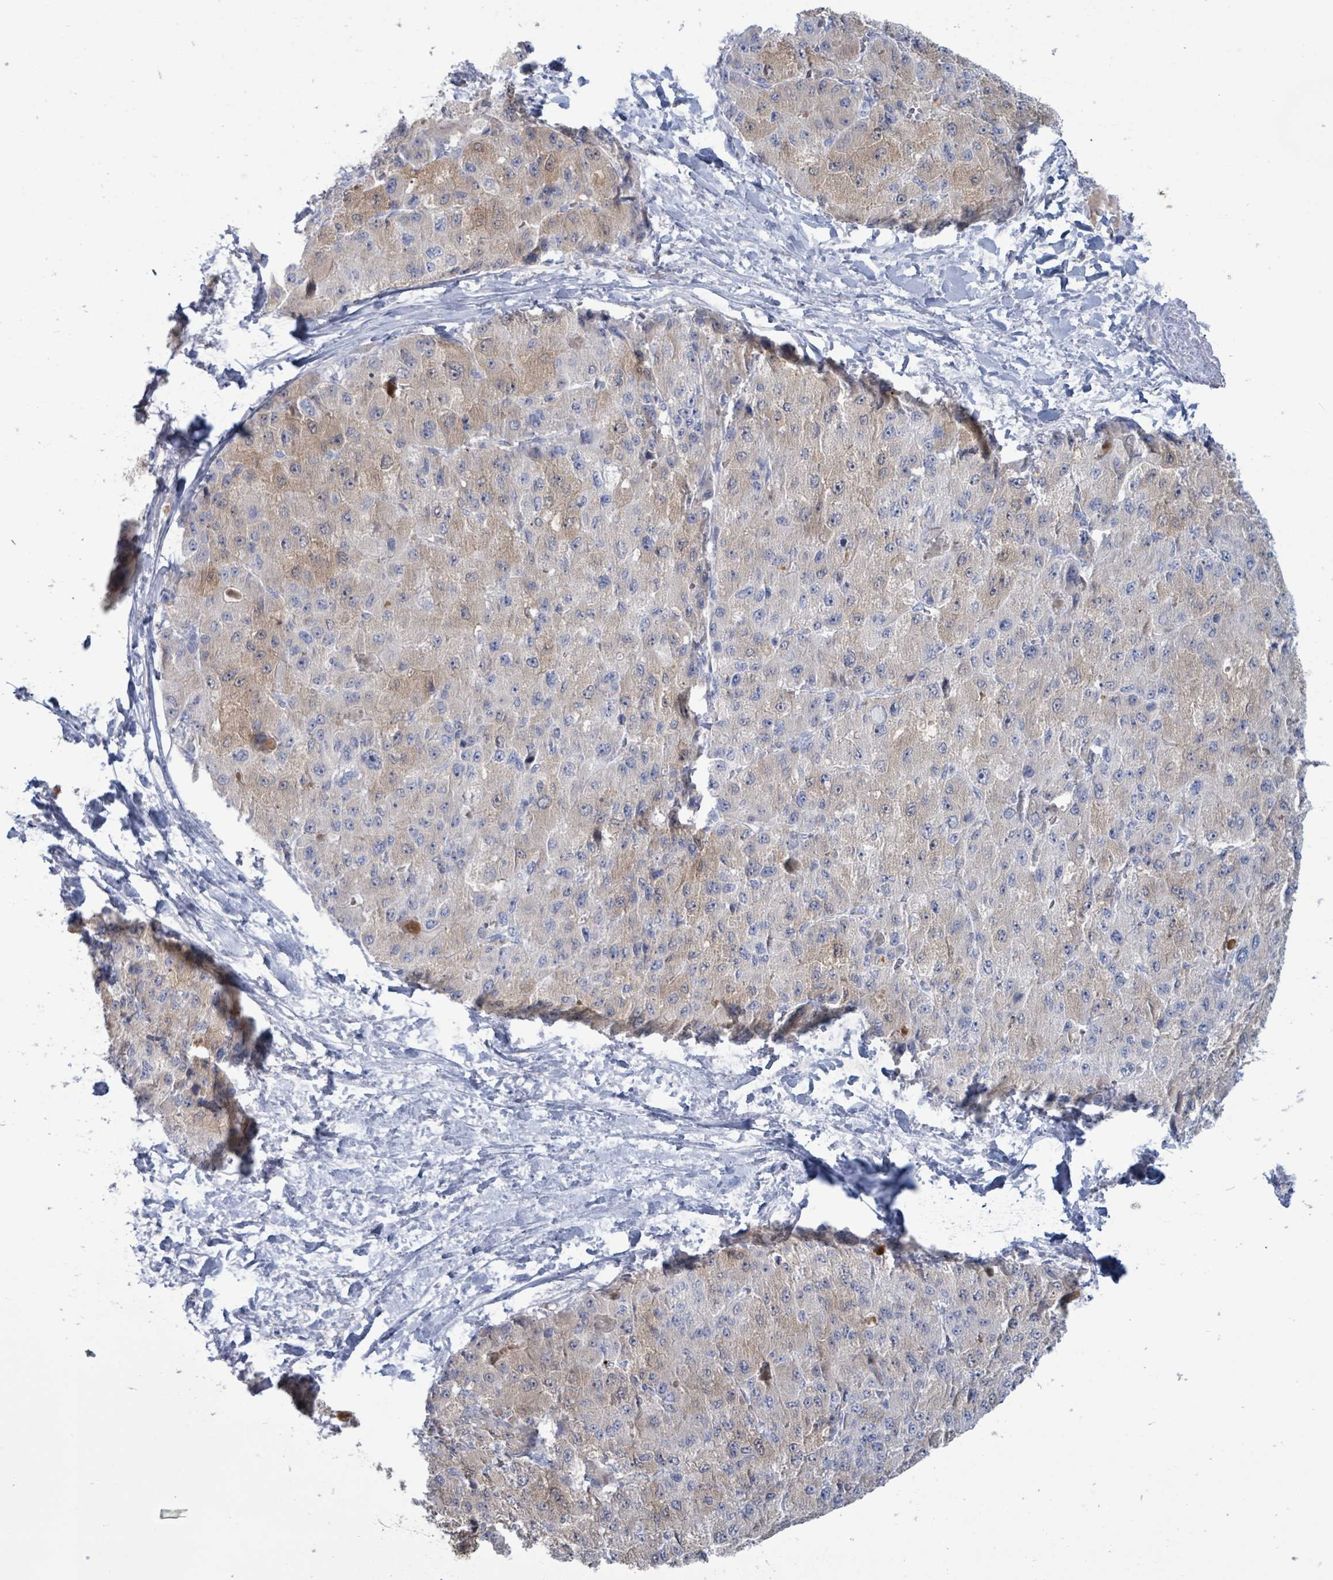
{"staining": {"intensity": "weak", "quantity": "<25%", "location": "cytoplasmic/membranous"}, "tissue": "liver cancer", "cell_type": "Tumor cells", "image_type": "cancer", "snomed": [{"axis": "morphology", "description": "Carcinoma, Hepatocellular, NOS"}, {"axis": "topography", "description": "Liver"}], "caption": "The histopathology image demonstrates no staining of tumor cells in hepatocellular carcinoma (liver).", "gene": "AKR1C4", "patient": {"sex": "male", "age": 80}}